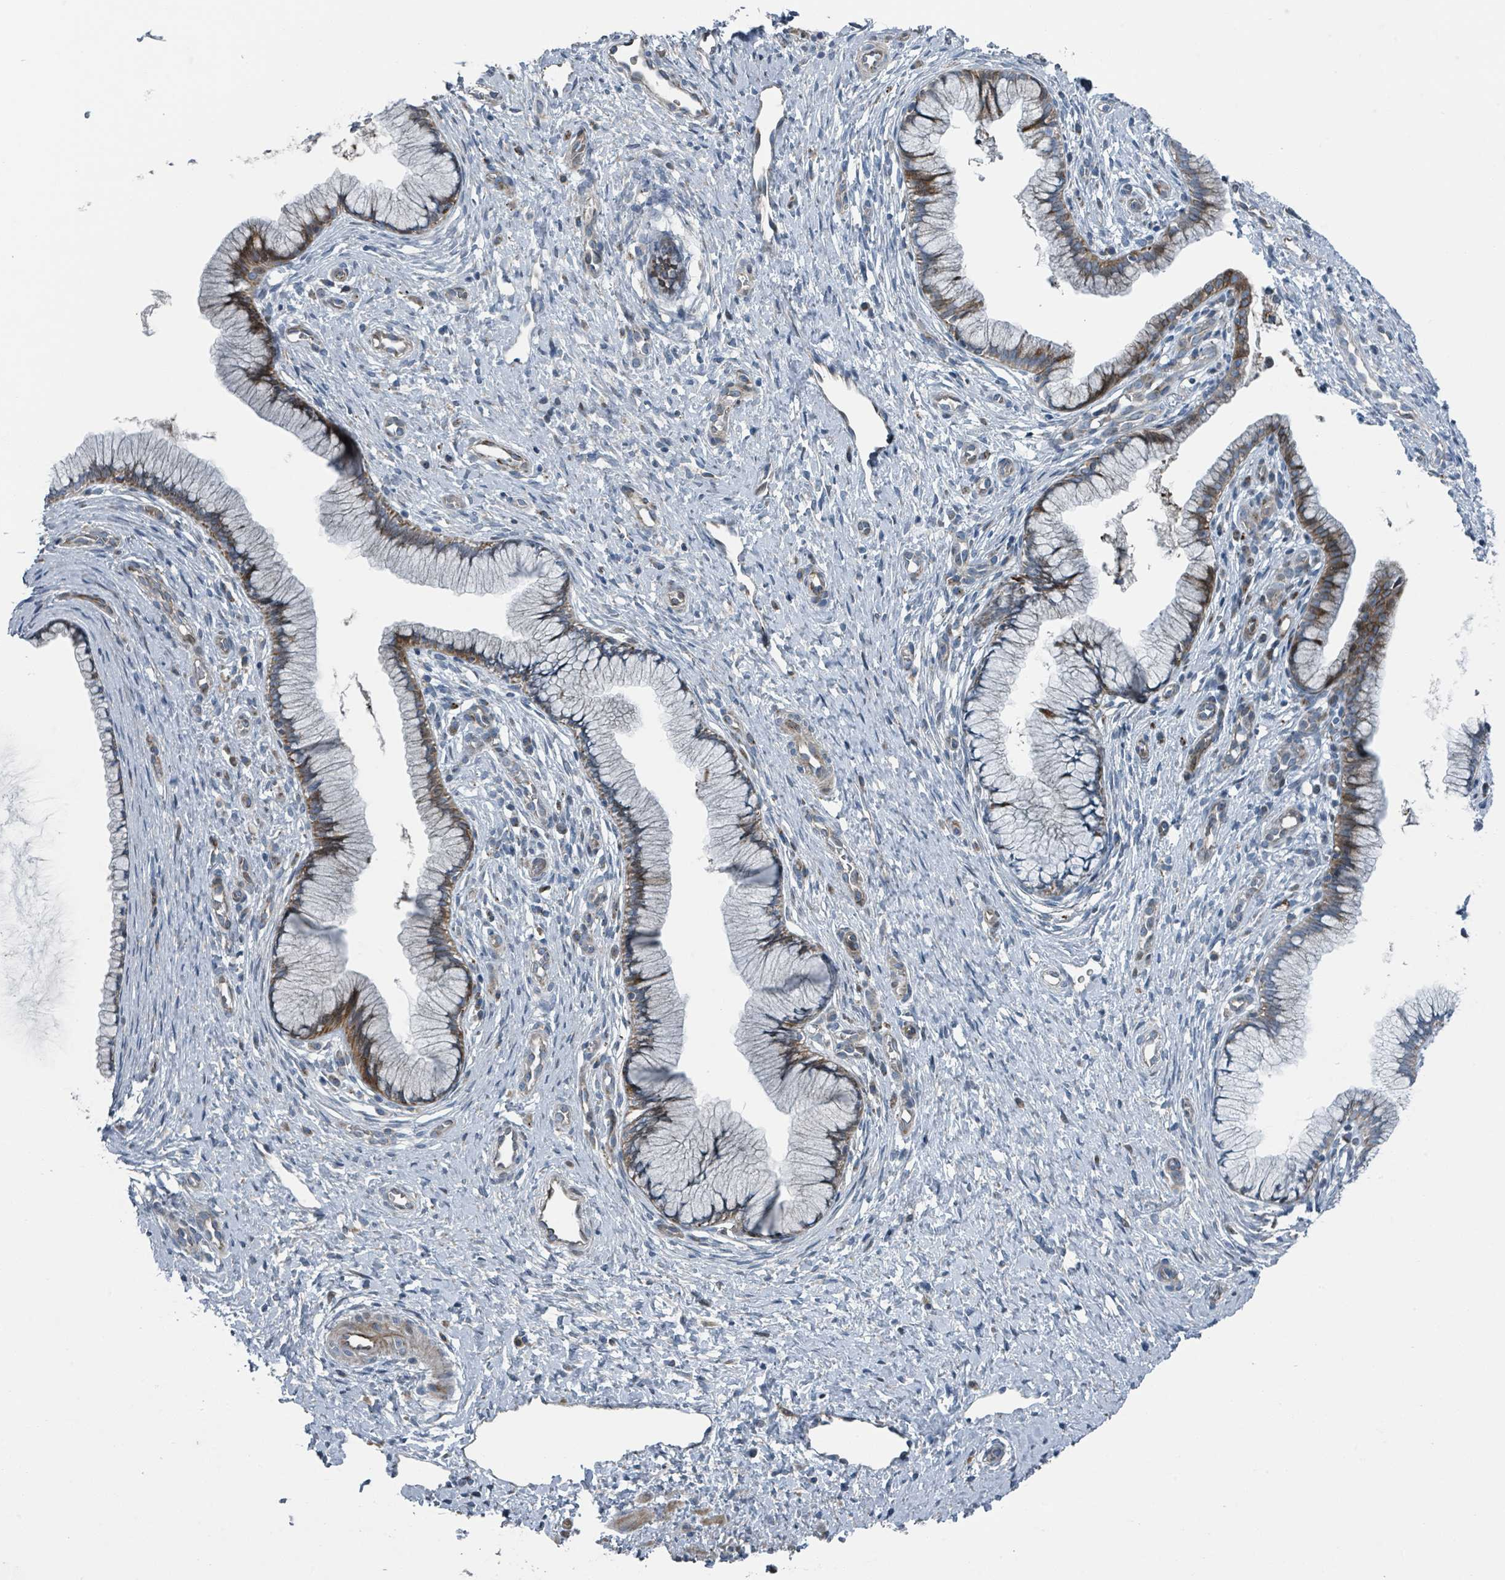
{"staining": {"intensity": "moderate", "quantity": "25%-75%", "location": "cytoplasmic/membranous"}, "tissue": "cervix", "cell_type": "Glandular cells", "image_type": "normal", "snomed": [{"axis": "morphology", "description": "Normal tissue, NOS"}, {"axis": "topography", "description": "Cervix"}], "caption": "Immunohistochemical staining of unremarkable human cervix exhibits 25%-75% levels of moderate cytoplasmic/membranous protein positivity in about 25%-75% of glandular cells.", "gene": "DIPK2A", "patient": {"sex": "female", "age": 36}}